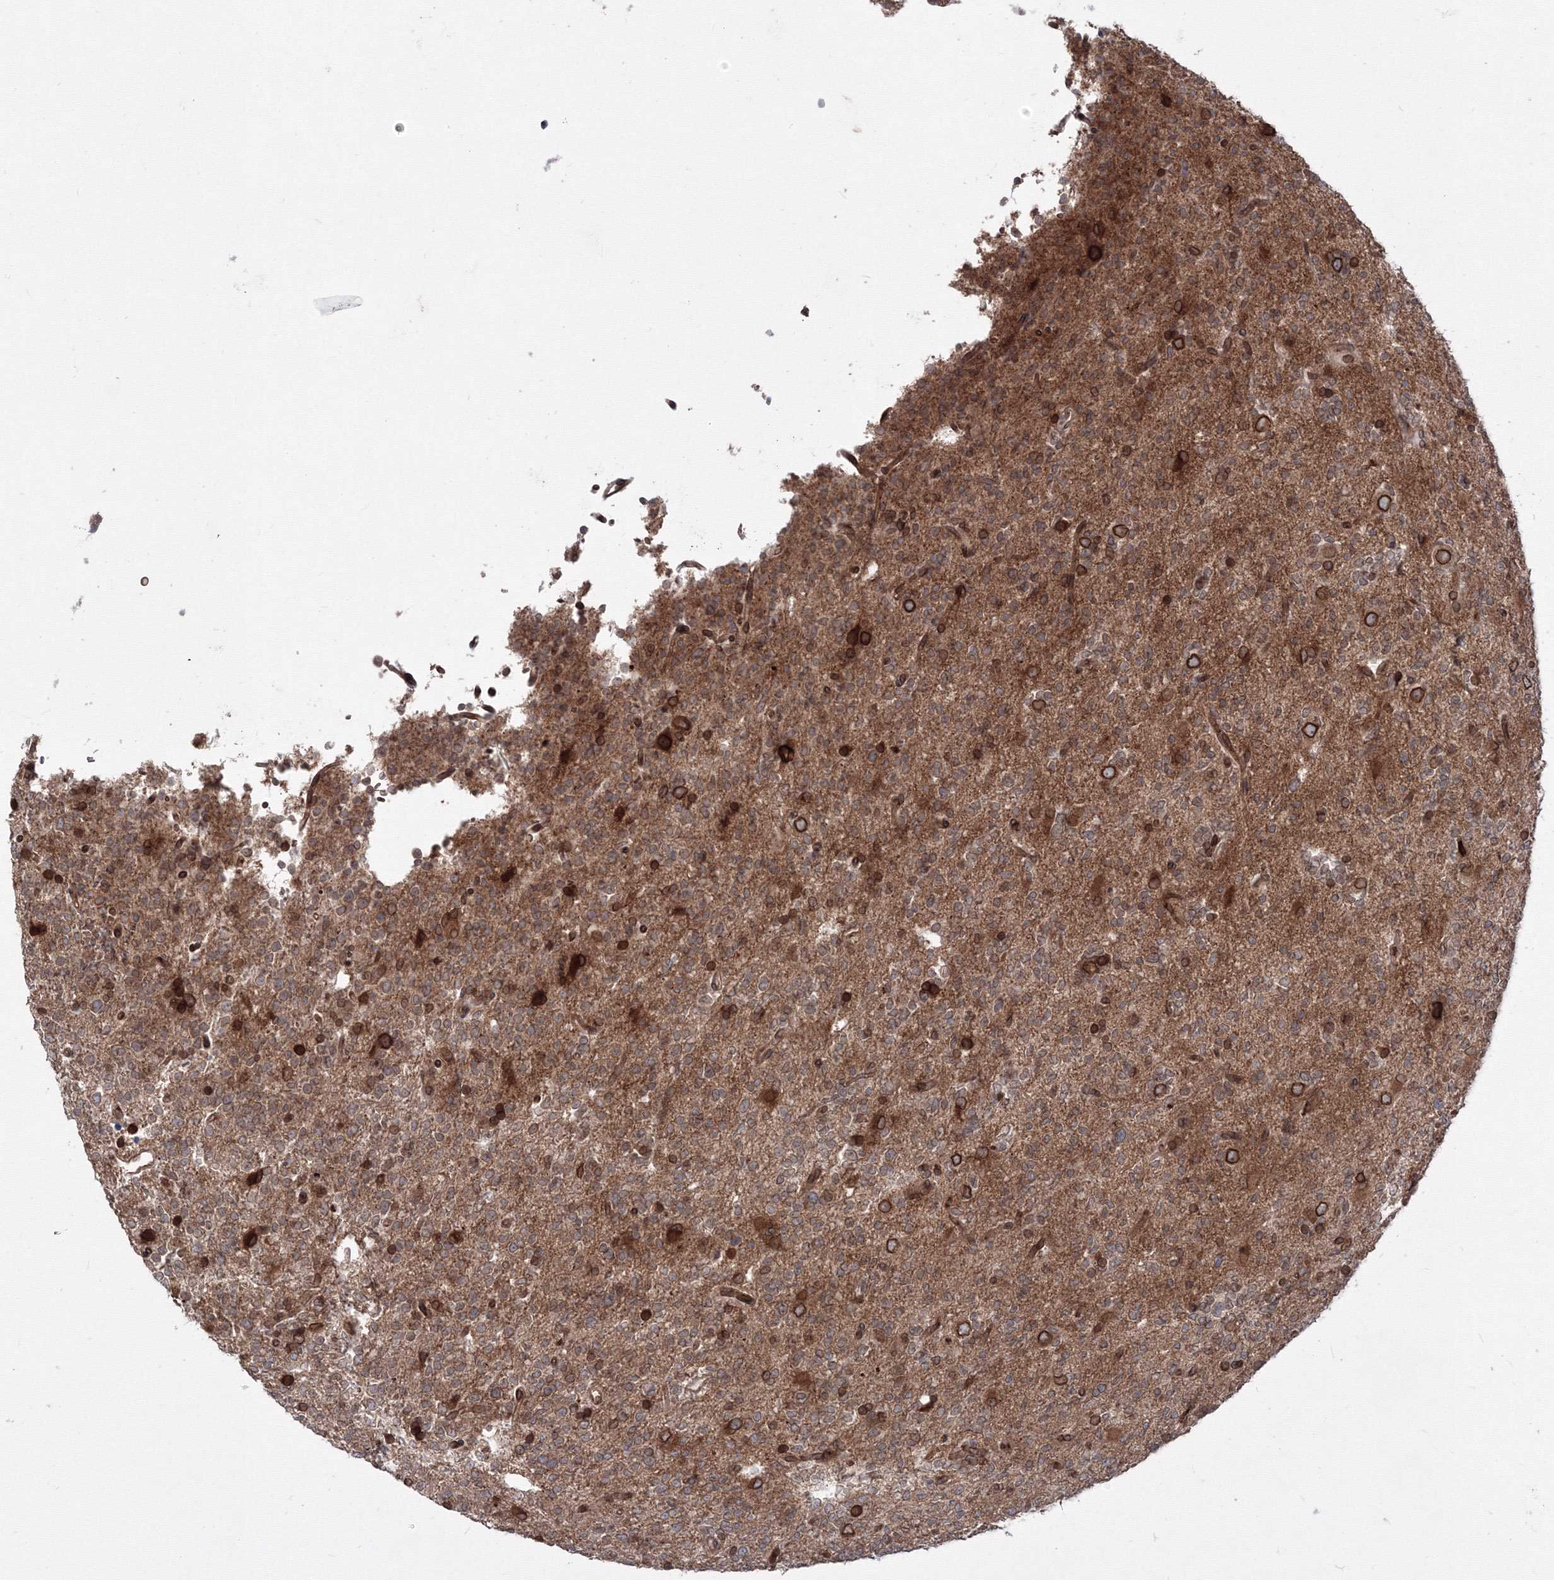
{"staining": {"intensity": "weak", "quantity": ">75%", "location": "cytoplasmic/membranous,nuclear"}, "tissue": "glioma", "cell_type": "Tumor cells", "image_type": "cancer", "snomed": [{"axis": "morphology", "description": "Glioma, malignant, High grade"}, {"axis": "topography", "description": "Brain"}], "caption": "This image displays immunohistochemistry (IHC) staining of malignant glioma (high-grade), with low weak cytoplasmic/membranous and nuclear positivity in approximately >75% of tumor cells.", "gene": "DNAJB2", "patient": {"sex": "female", "age": 62}}